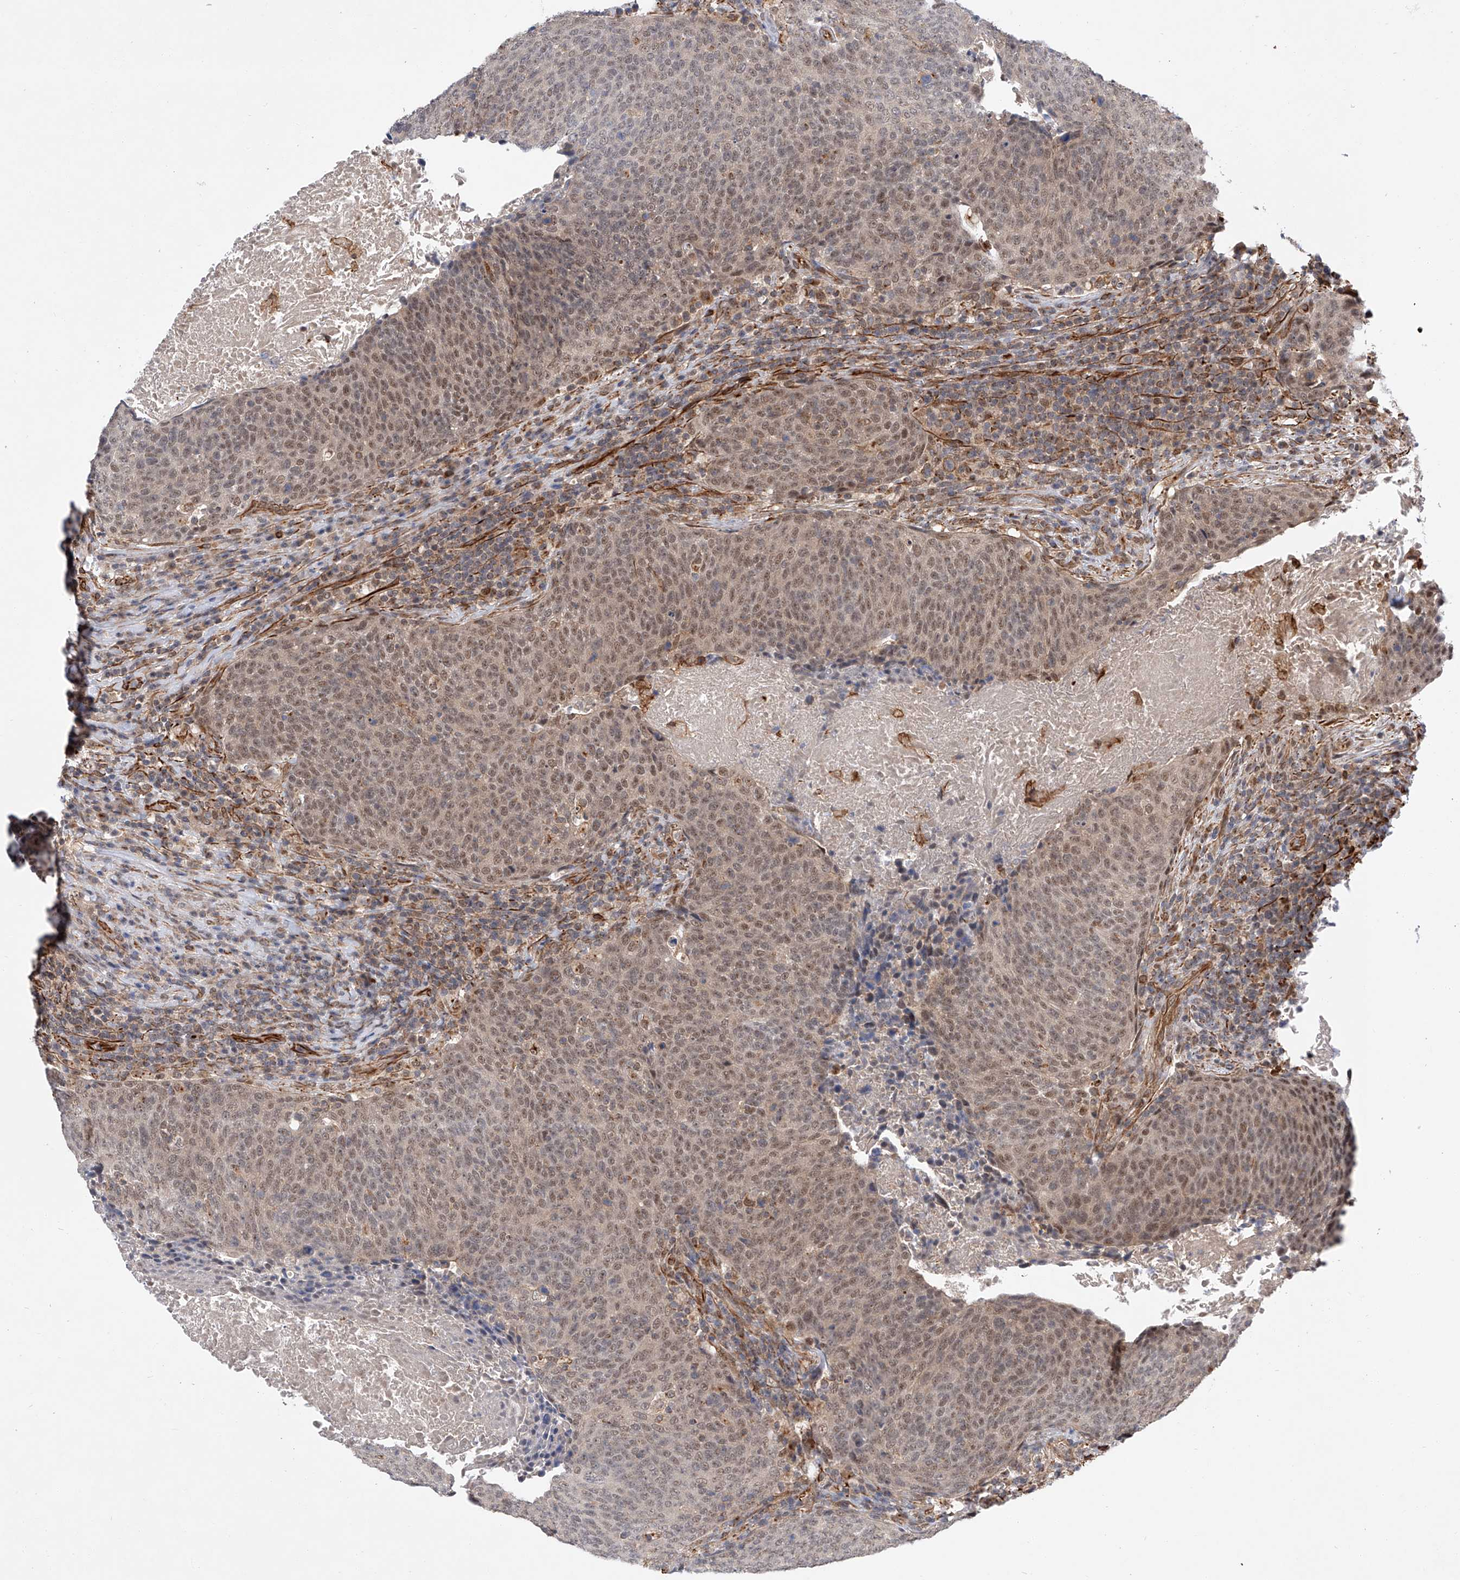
{"staining": {"intensity": "moderate", "quantity": "25%-75%", "location": "nuclear"}, "tissue": "head and neck cancer", "cell_type": "Tumor cells", "image_type": "cancer", "snomed": [{"axis": "morphology", "description": "Squamous cell carcinoma, NOS"}, {"axis": "morphology", "description": "Squamous cell carcinoma, metastatic, NOS"}, {"axis": "topography", "description": "Lymph node"}, {"axis": "topography", "description": "Head-Neck"}], "caption": "Tumor cells reveal medium levels of moderate nuclear expression in about 25%-75% of cells in human metastatic squamous cell carcinoma (head and neck). The staining was performed using DAB (3,3'-diaminobenzidine), with brown indicating positive protein expression. Nuclei are stained blue with hematoxylin.", "gene": "AMD1", "patient": {"sex": "male", "age": 62}}